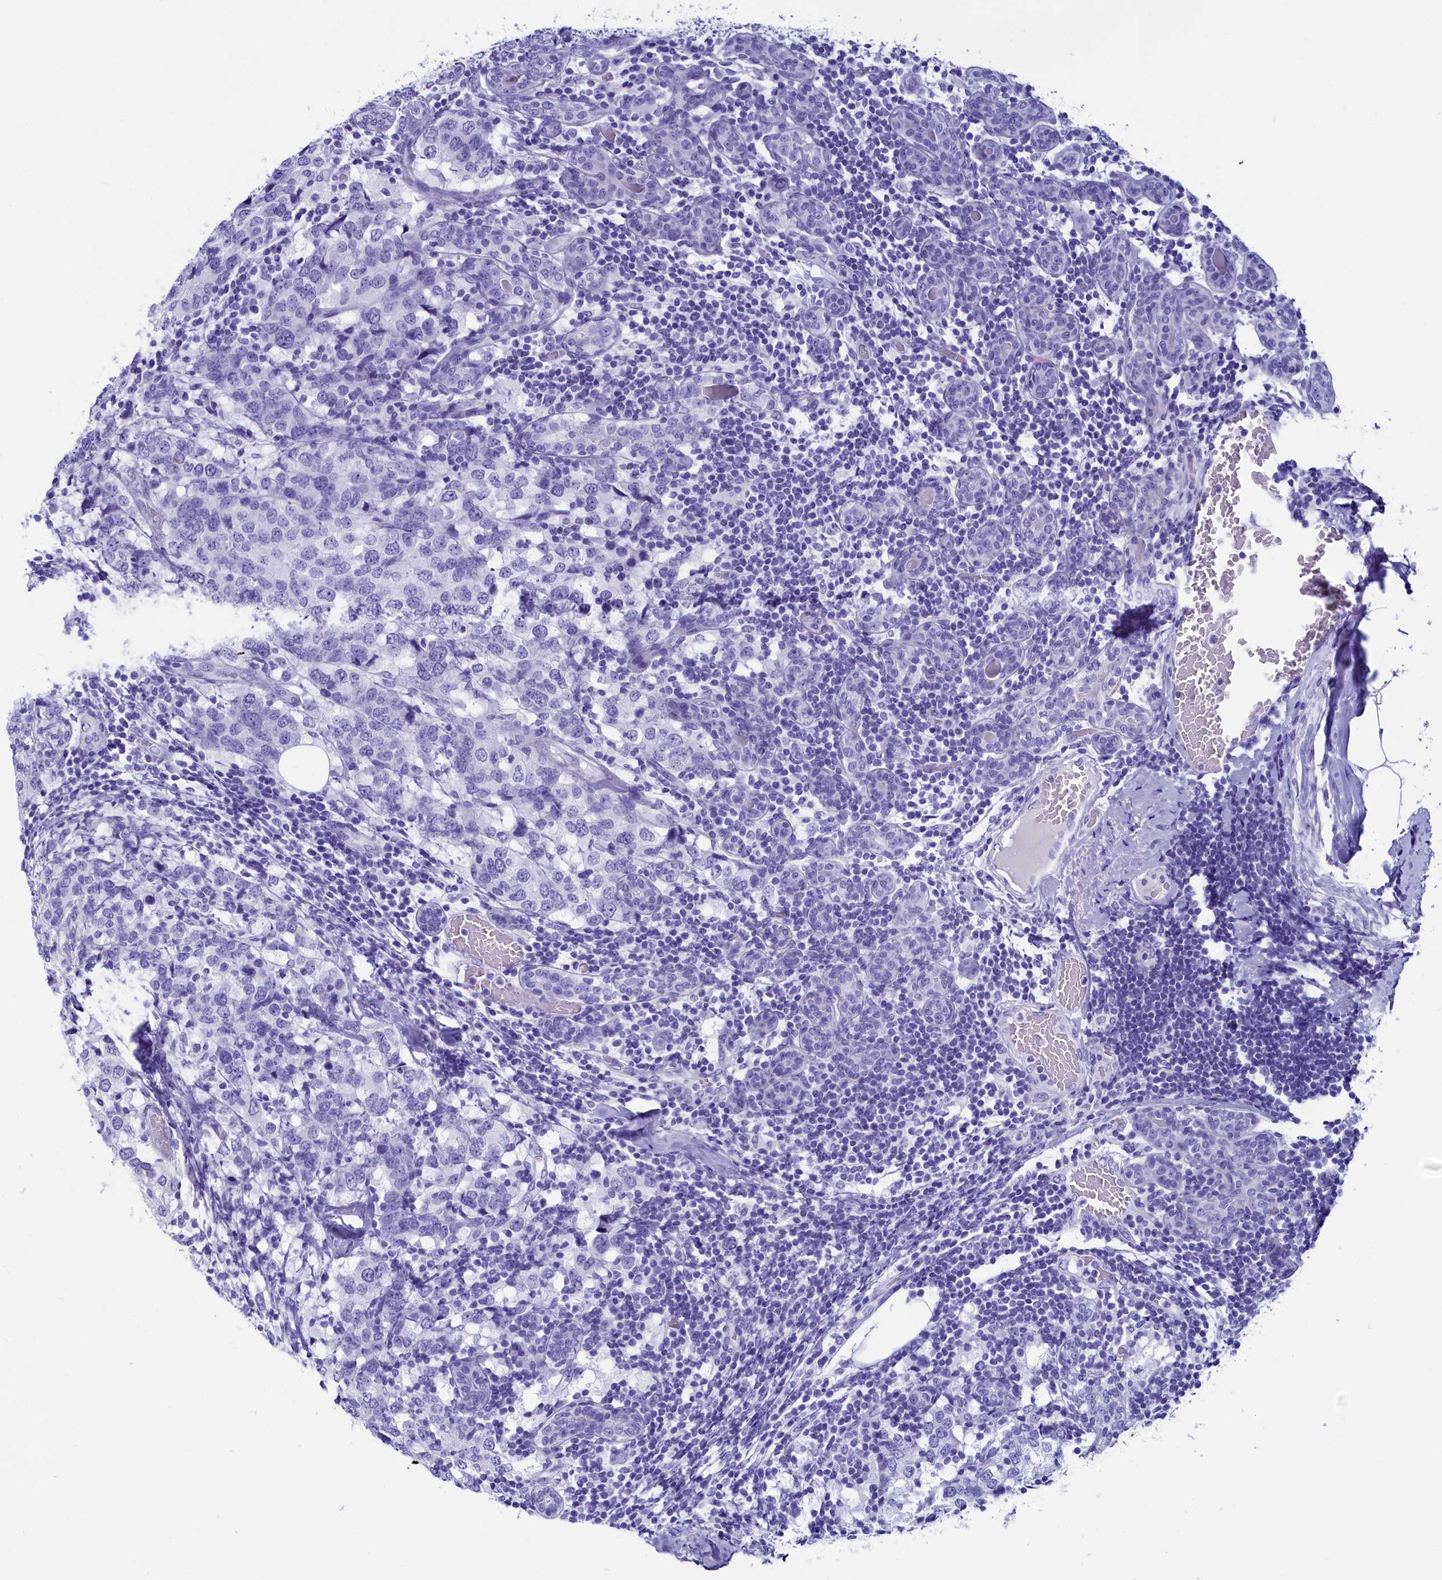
{"staining": {"intensity": "negative", "quantity": "none", "location": "none"}, "tissue": "breast cancer", "cell_type": "Tumor cells", "image_type": "cancer", "snomed": [{"axis": "morphology", "description": "Lobular carcinoma"}, {"axis": "topography", "description": "Breast"}], "caption": "Immunohistochemistry (IHC) photomicrograph of neoplastic tissue: human breast cancer stained with DAB exhibits no significant protein staining in tumor cells.", "gene": "ANKRD29", "patient": {"sex": "female", "age": 59}}